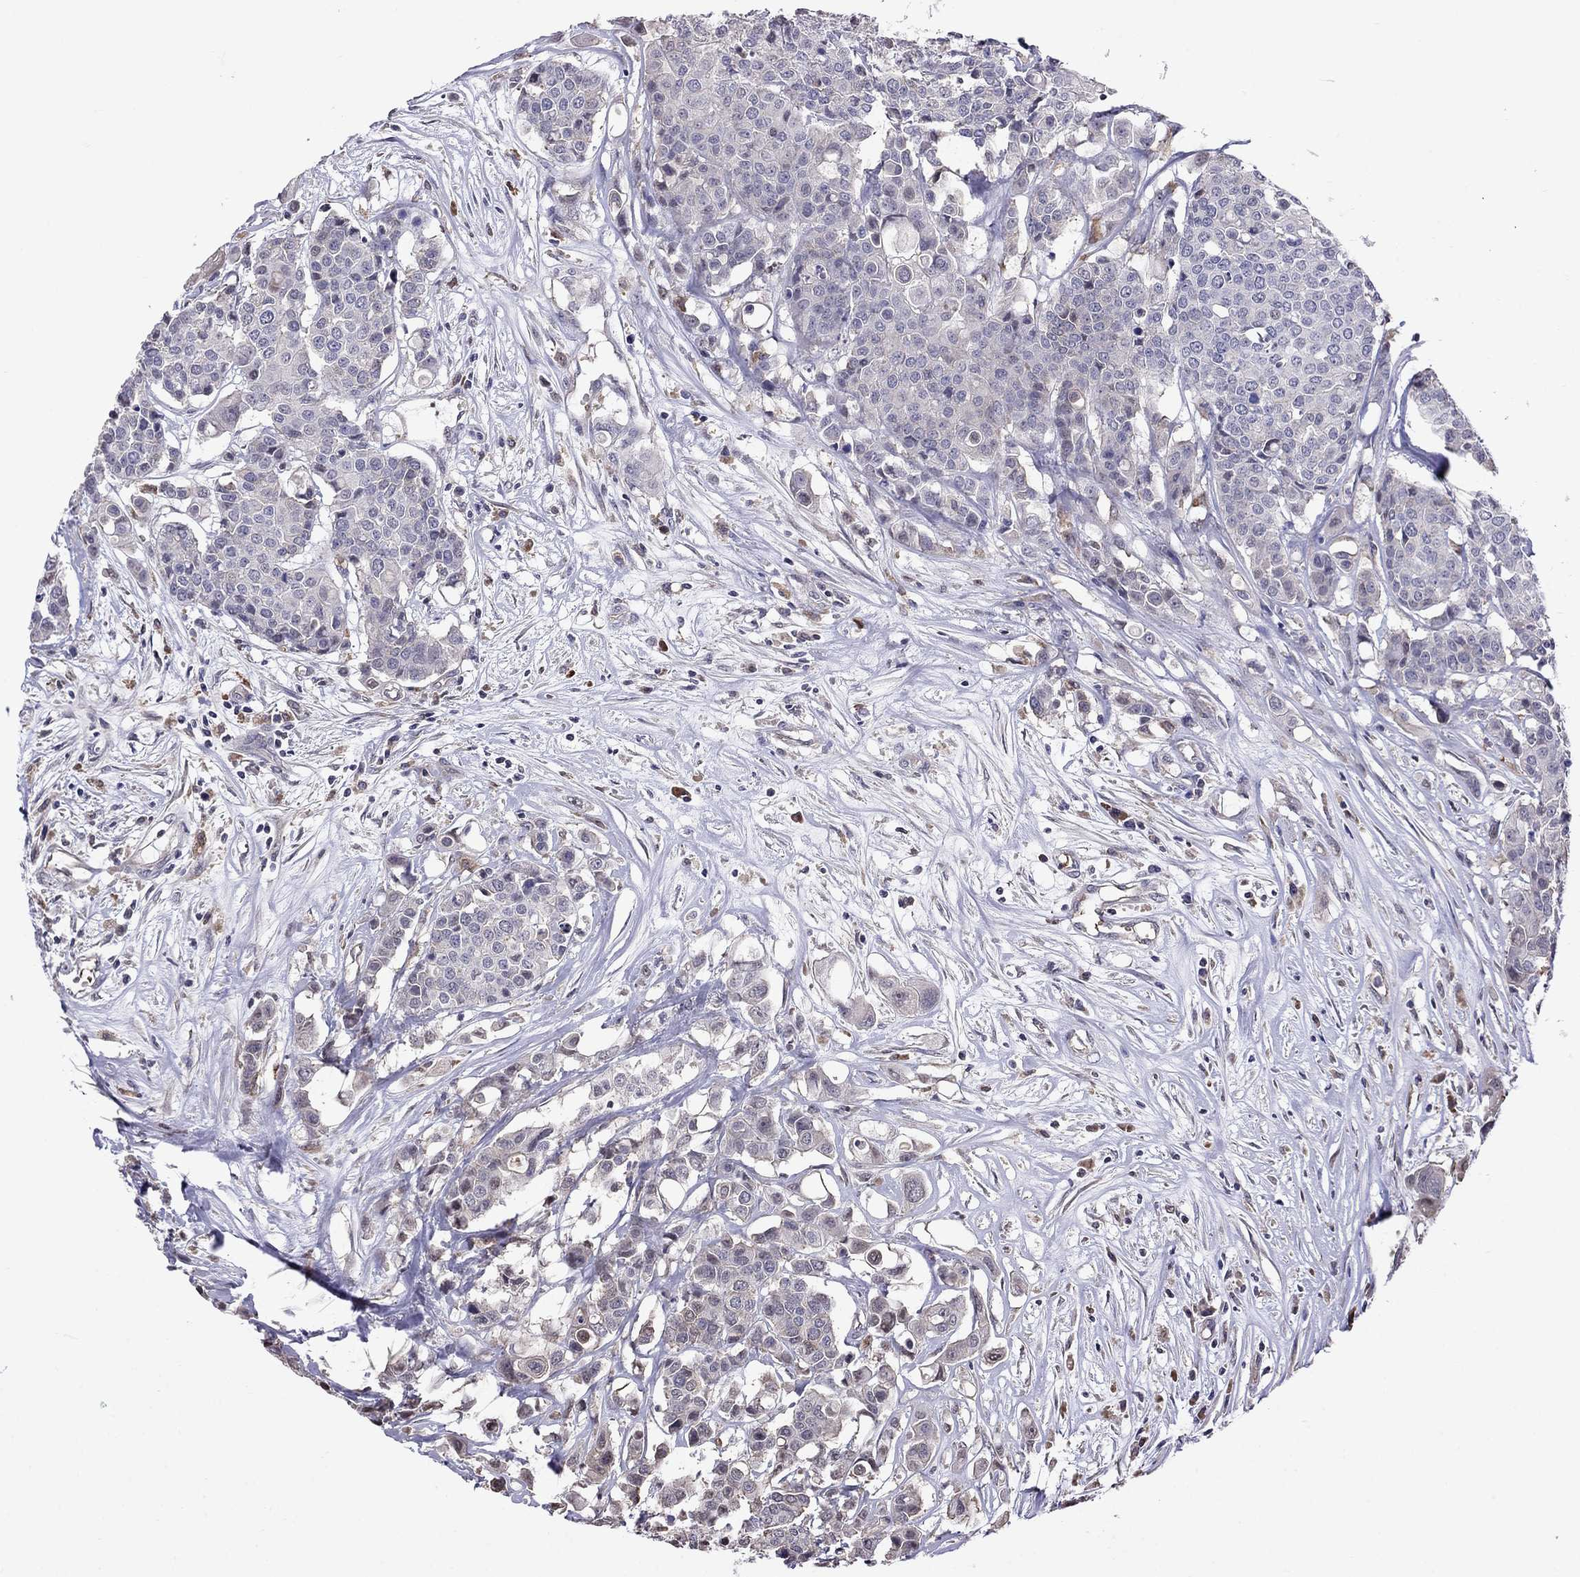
{"staining": {"intensity": "negative", "quantity": "none", "location": "none"}, "tissue": "carcinoid", "cell_type": "Tumor cells", "image_type": "cancer", "snomed": [{"axis": "morphology", "description": "Carcinoid, malignant, NOS"}, {"axis": "topography", "description": "Colon"}], "caption": "Immunohistochemistry (IHC) histopathology image of neoplastic tissue: malignant carcinoid stained with DAB (3,3'-diaminobenzidine) displays no significant protein positivity in tumor cells. (DAB (3,3'-diaminobenzidine) IHC visualized using brightfield microscopy, high magnification).", "gene": "ADAM28", "patient": {"sex": "male", "age": 81}}